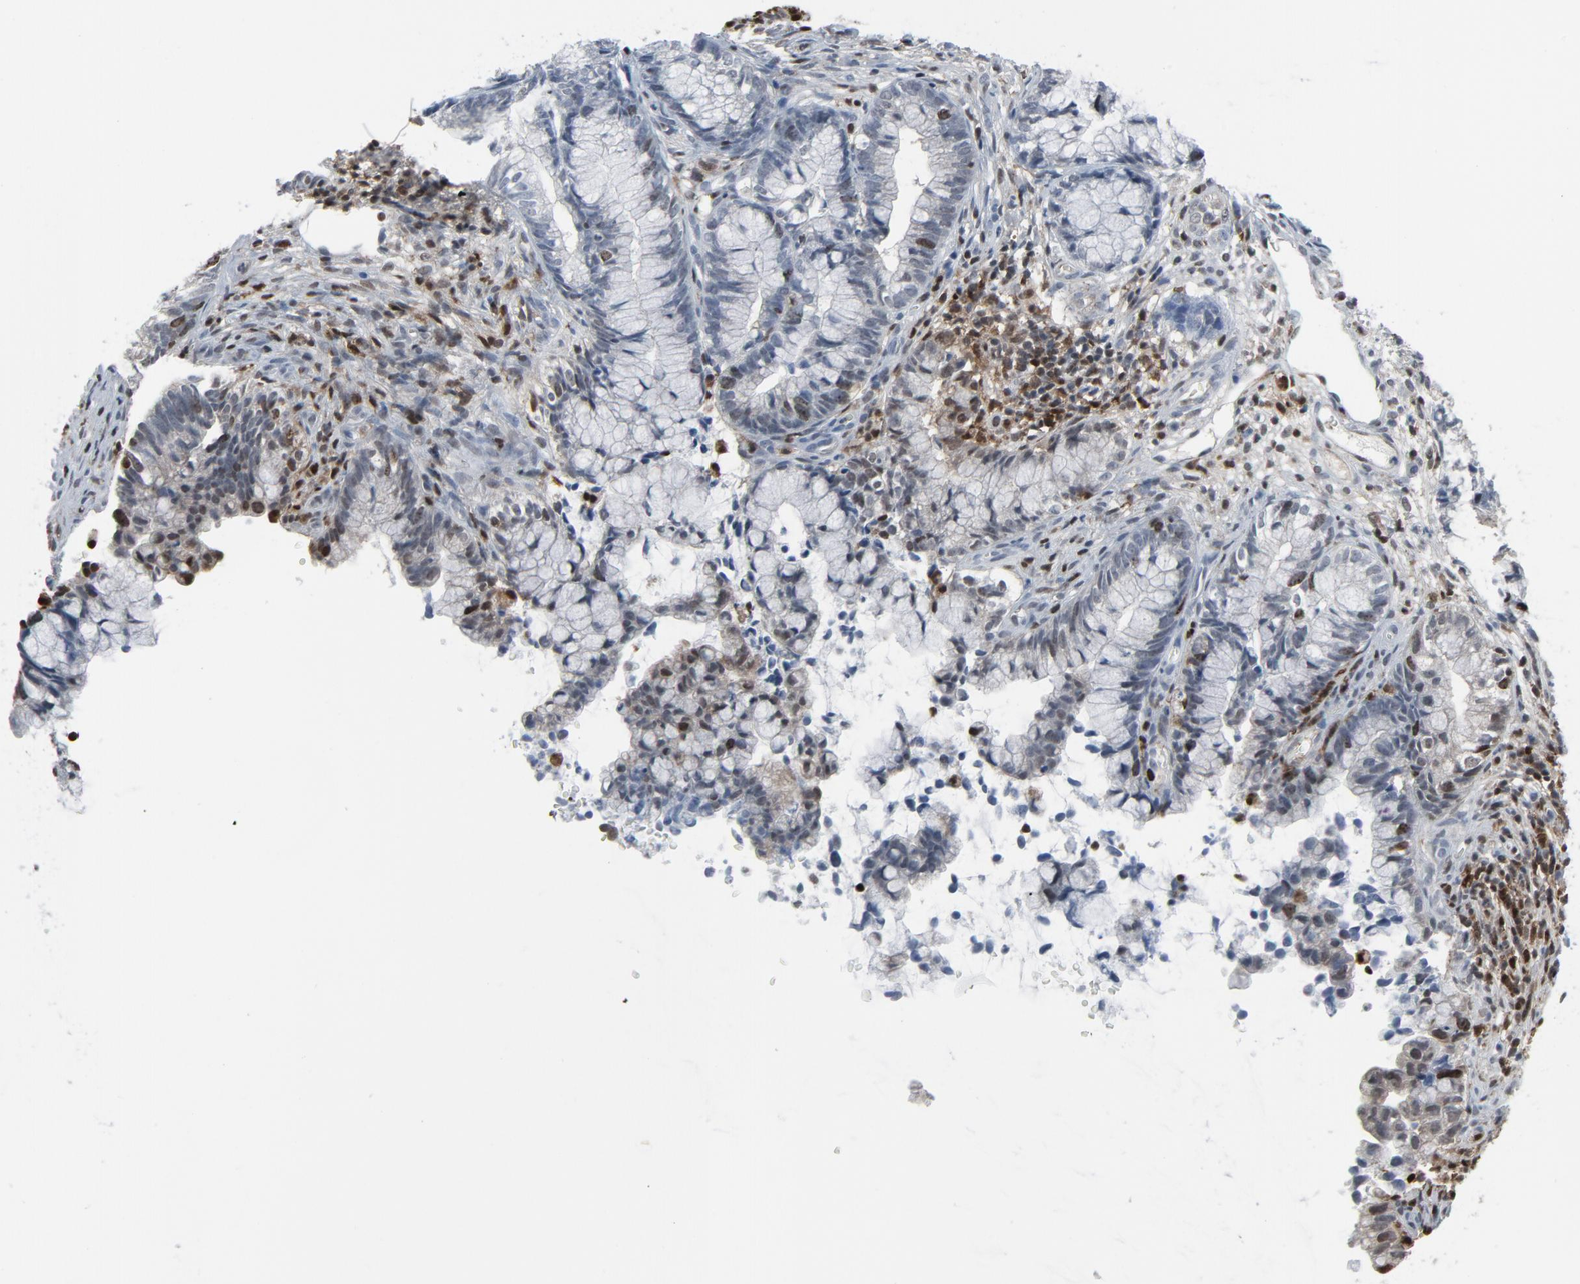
{"staining": {"intensity": "weak", "quantity": "<25%", "location": "cytoplasmic/membranous,nuclear"}, "tissue": "cervical cancer", "cell_type": "Tumor cells", "image_type": "cancer", "snomed": [{"axis": "morphology", "description": "Adenocarcinoma, NOS"}, {"axis": "topography", "description": "Cervix"}], "caption": "DAB immunohistochemical staining of adenocarcinoma (cervical) shows no significant positivity in tumor cells.", "gene": "STAT5A", "patient": {"sex": "female", "age": 44}}